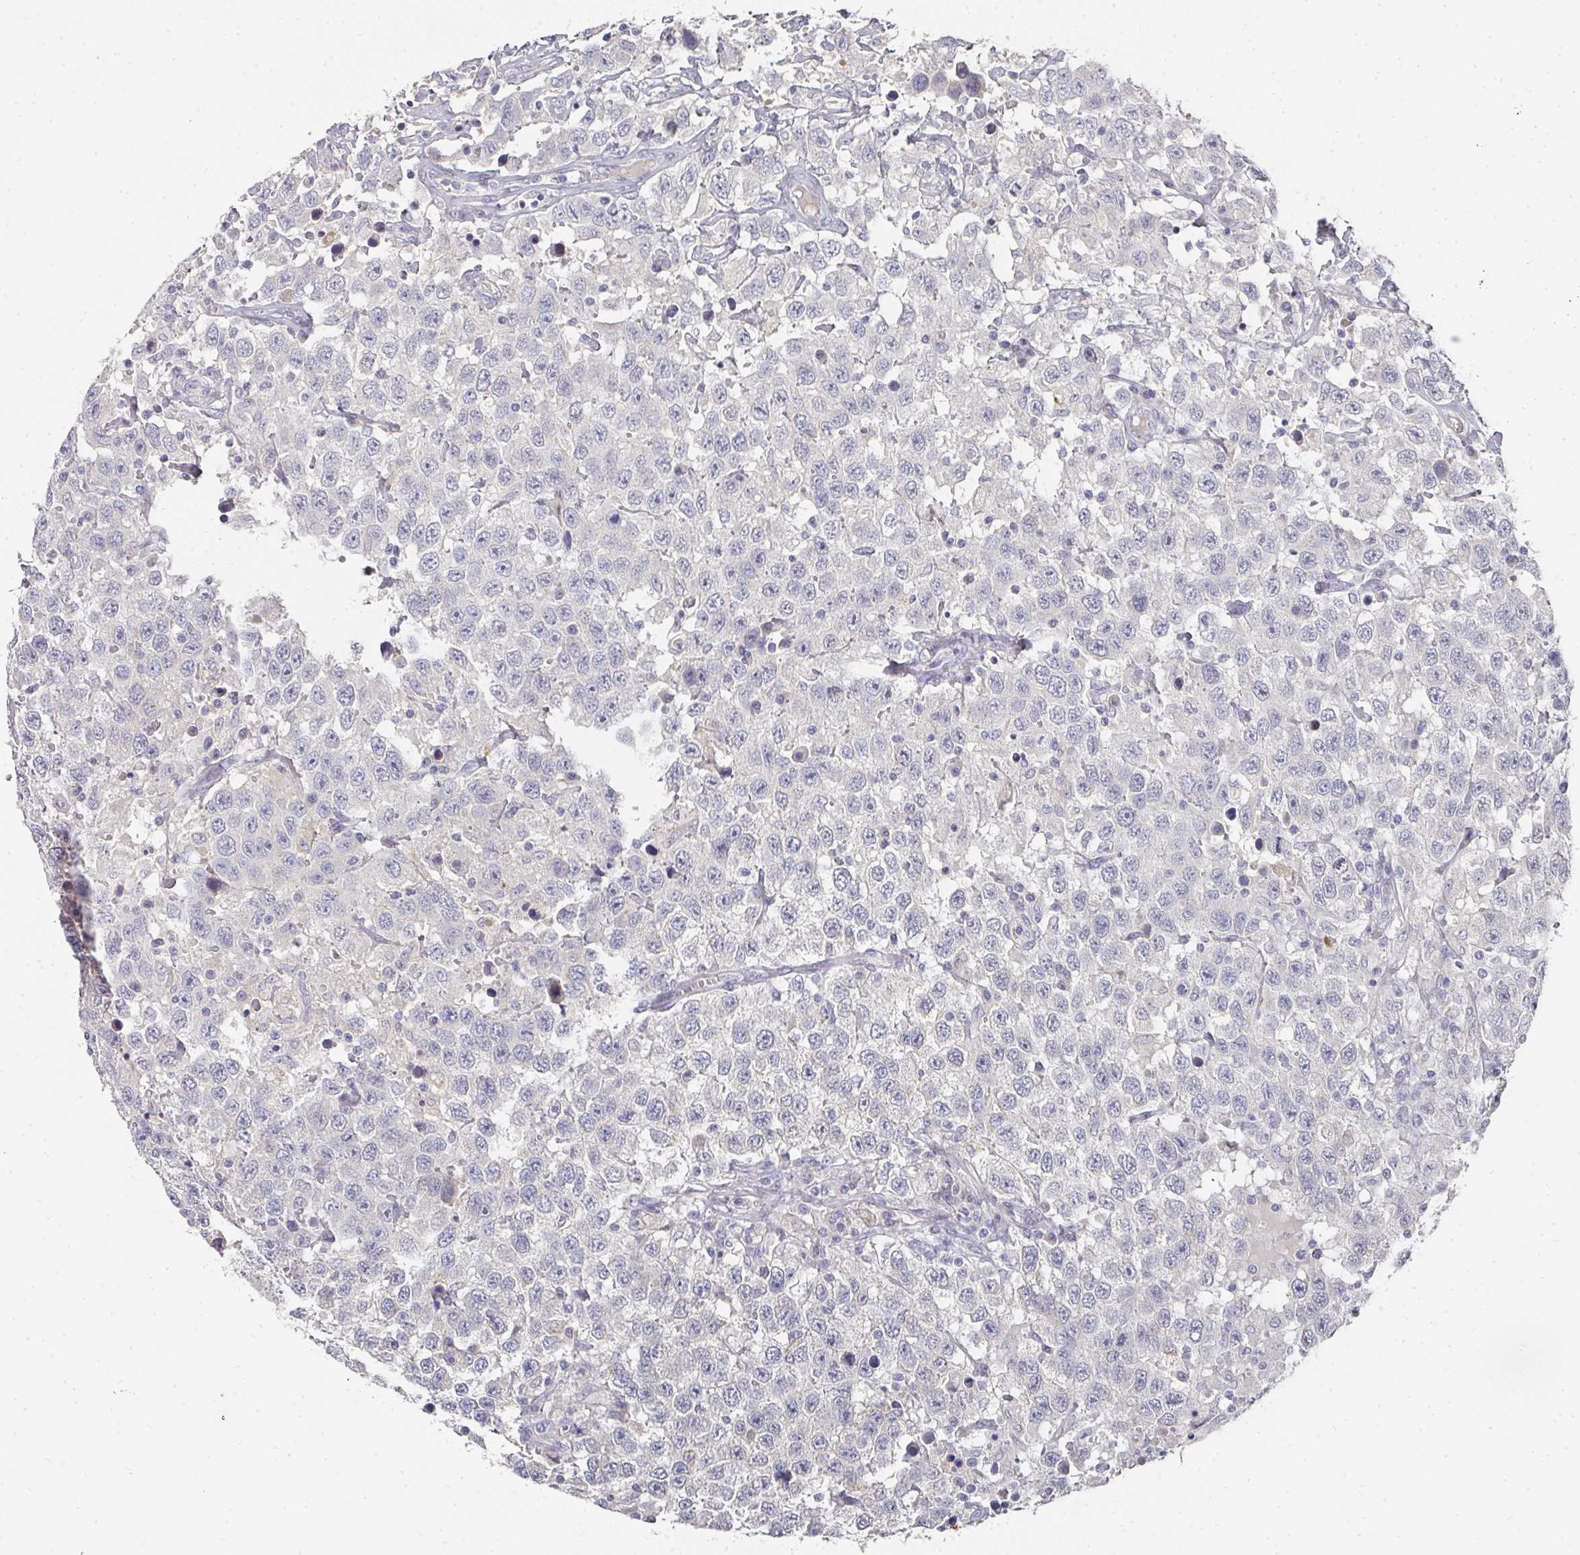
{"staining": {"intensity": "negative", "quantity": "none", "location": "none"}, "tissue": "testis cancer", "cell_type": "Tumor cells", "image_type": "cancer", "snomed": [{"axis": "morphology", "description": "Seminoma, NOS"}, {"axis": "topography", "description": "Testis"}], "caption": "Human testis cancer (seminoma) stained for a protein using IHC exhibits no positivity in tumor cells.", "gene": "CAMP", "patient": {"sex": "male", "age": 41}}